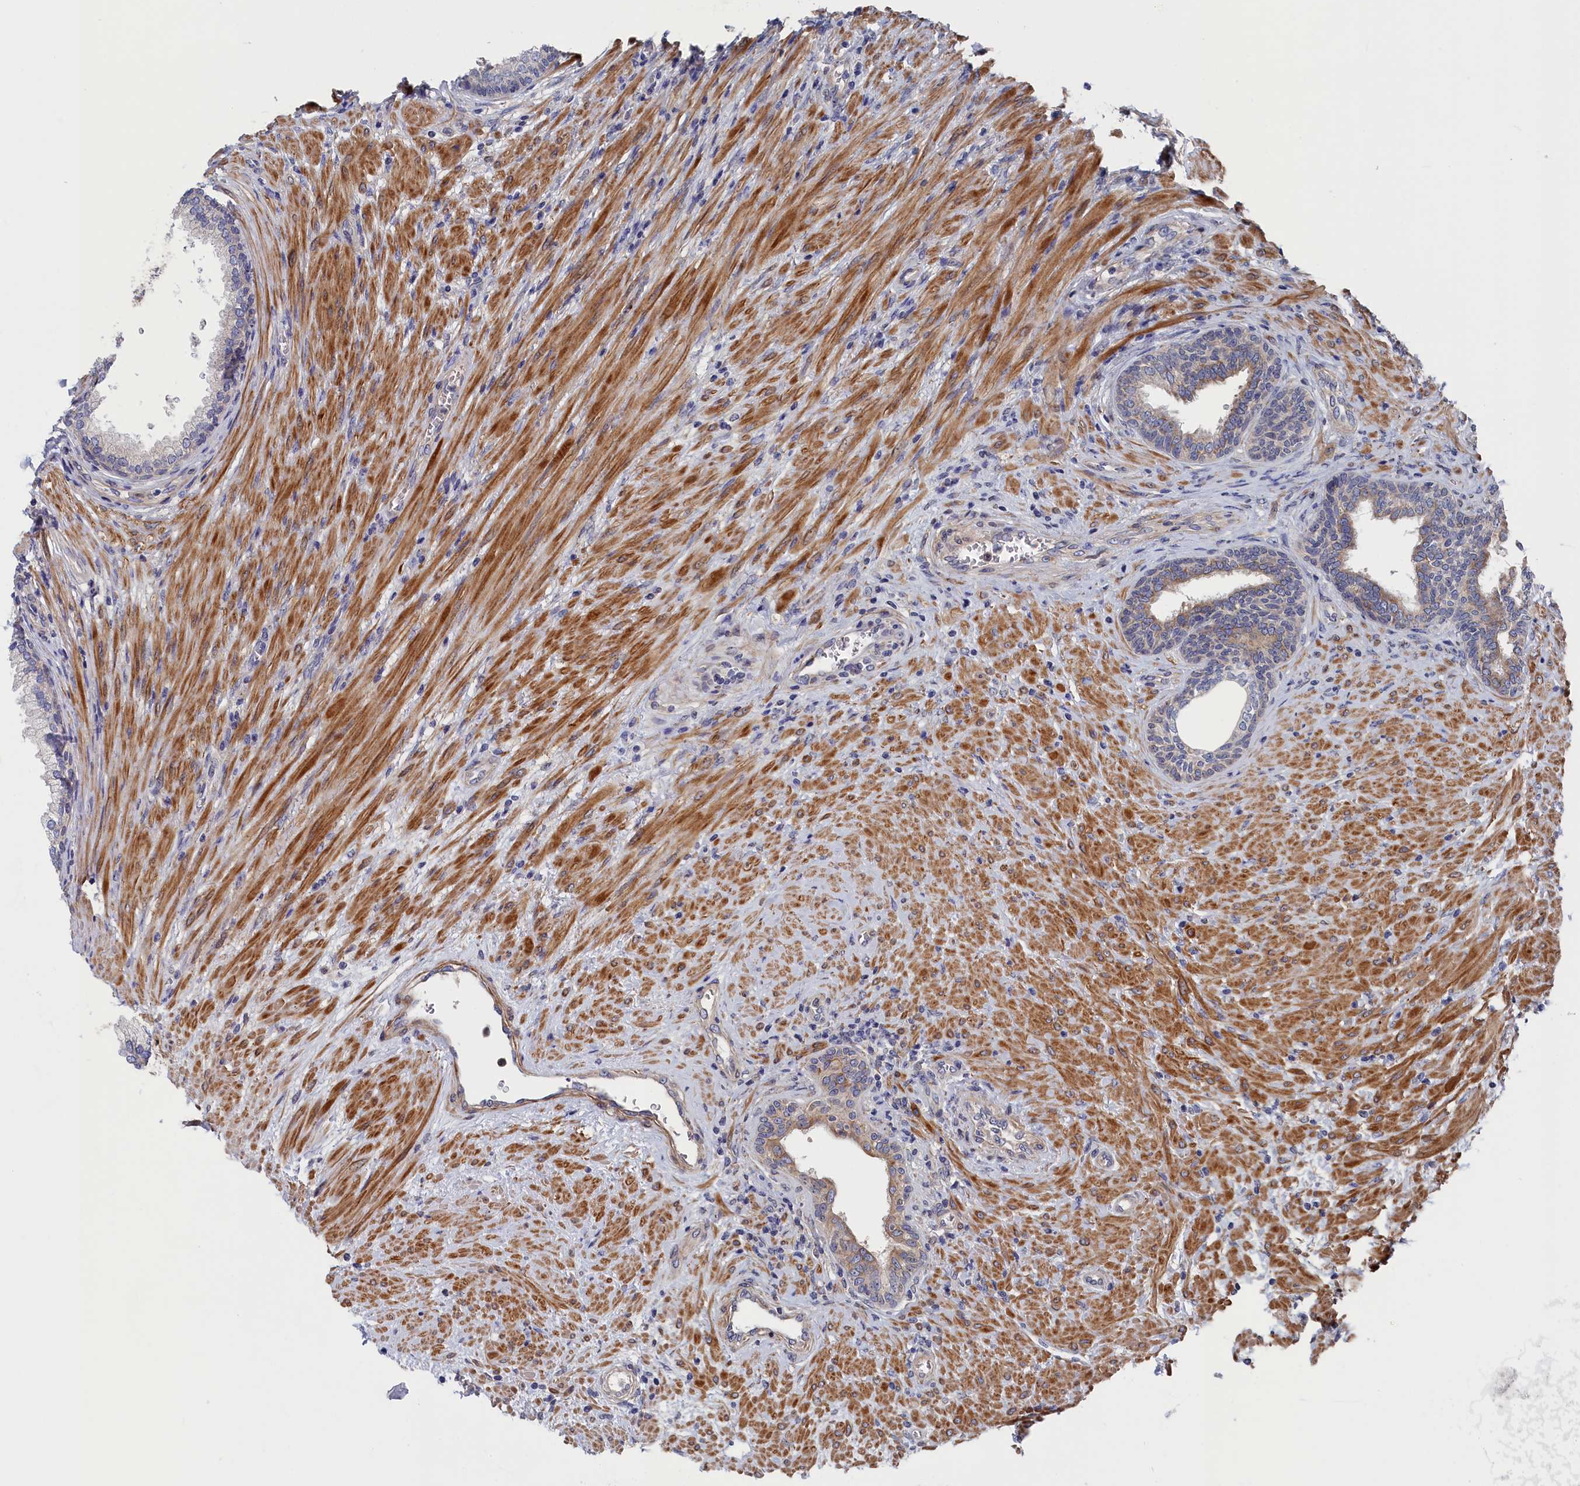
{"staining": {"intensity": "weak", "quantity": "25%-75%", "location": "cytoplasmic/membranous"}, "tissue": "prostate", "cell_type": "Glandular cells", "image_type": "normal", "snomed": [{"axis": "morphology", "description": "Normal tissue, NOS"}, {"axis": "topography", "description": "Prostate"}], "caption": "Prostate stained for a protein (brown) exhibits weak cytoplasmic/membranous positive staining in approximately 25%-75% of glandular cells.", "gene": "CYB5D2", "patient": {"sex": "male", "age": 76}}